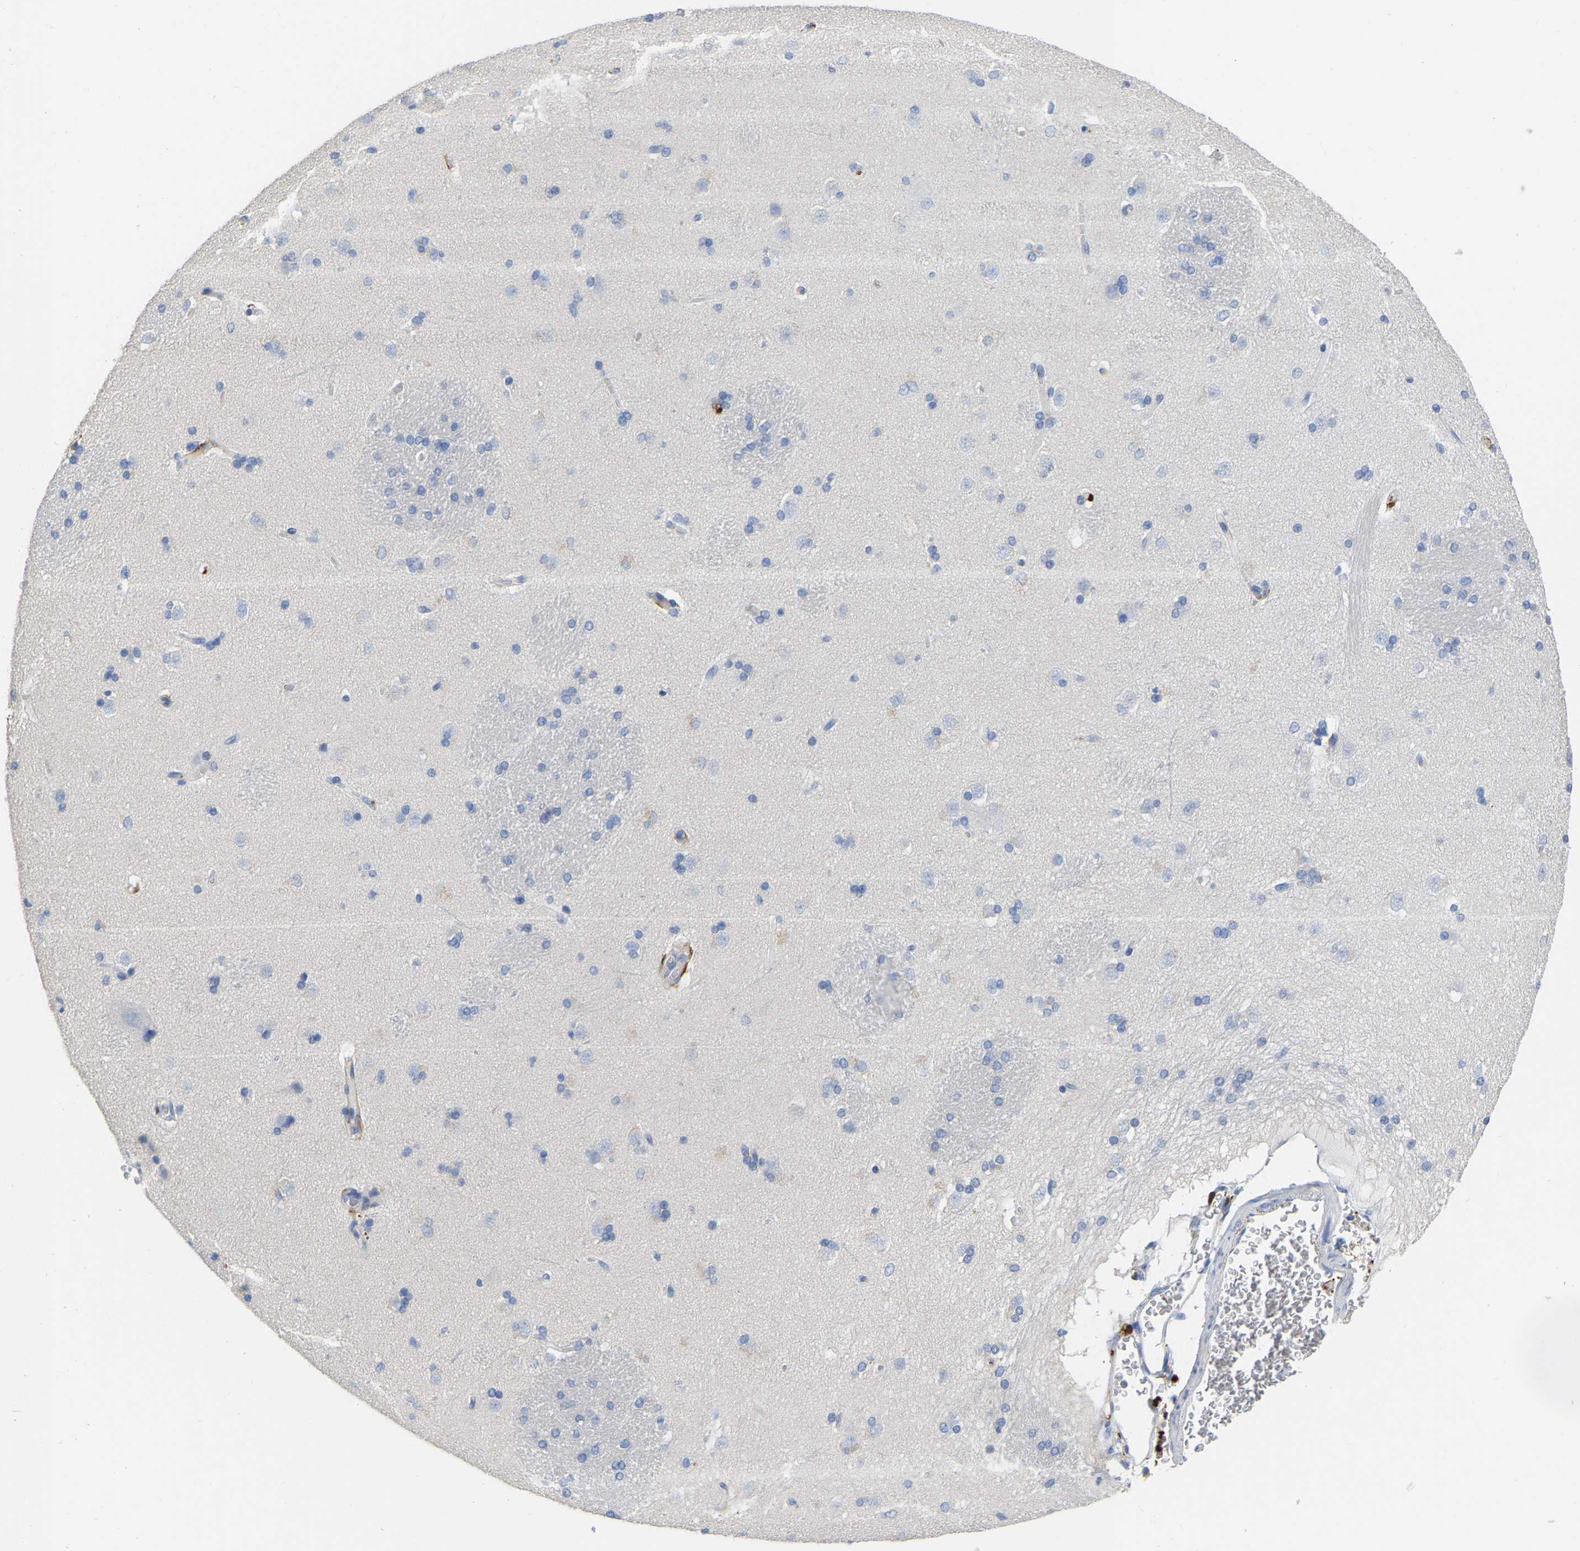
{"staining": {"intensity": "negative", "quantity": "none", "location": "none"}, "tissue": "caudate", "cell_type": "Glial cells", "image_type": "normal", "snomed": [{"axis": "morphology", "description": "Normal tissue, NOS"}, {"axis": "topography", "description": "Lateral ventricle wall"}], "caption": "There is no significant staining in glial cells of caudate. Nuclei are stained in blue.", "gene": "ULBP2", "patient": {"sex": "female", "age": 19}}